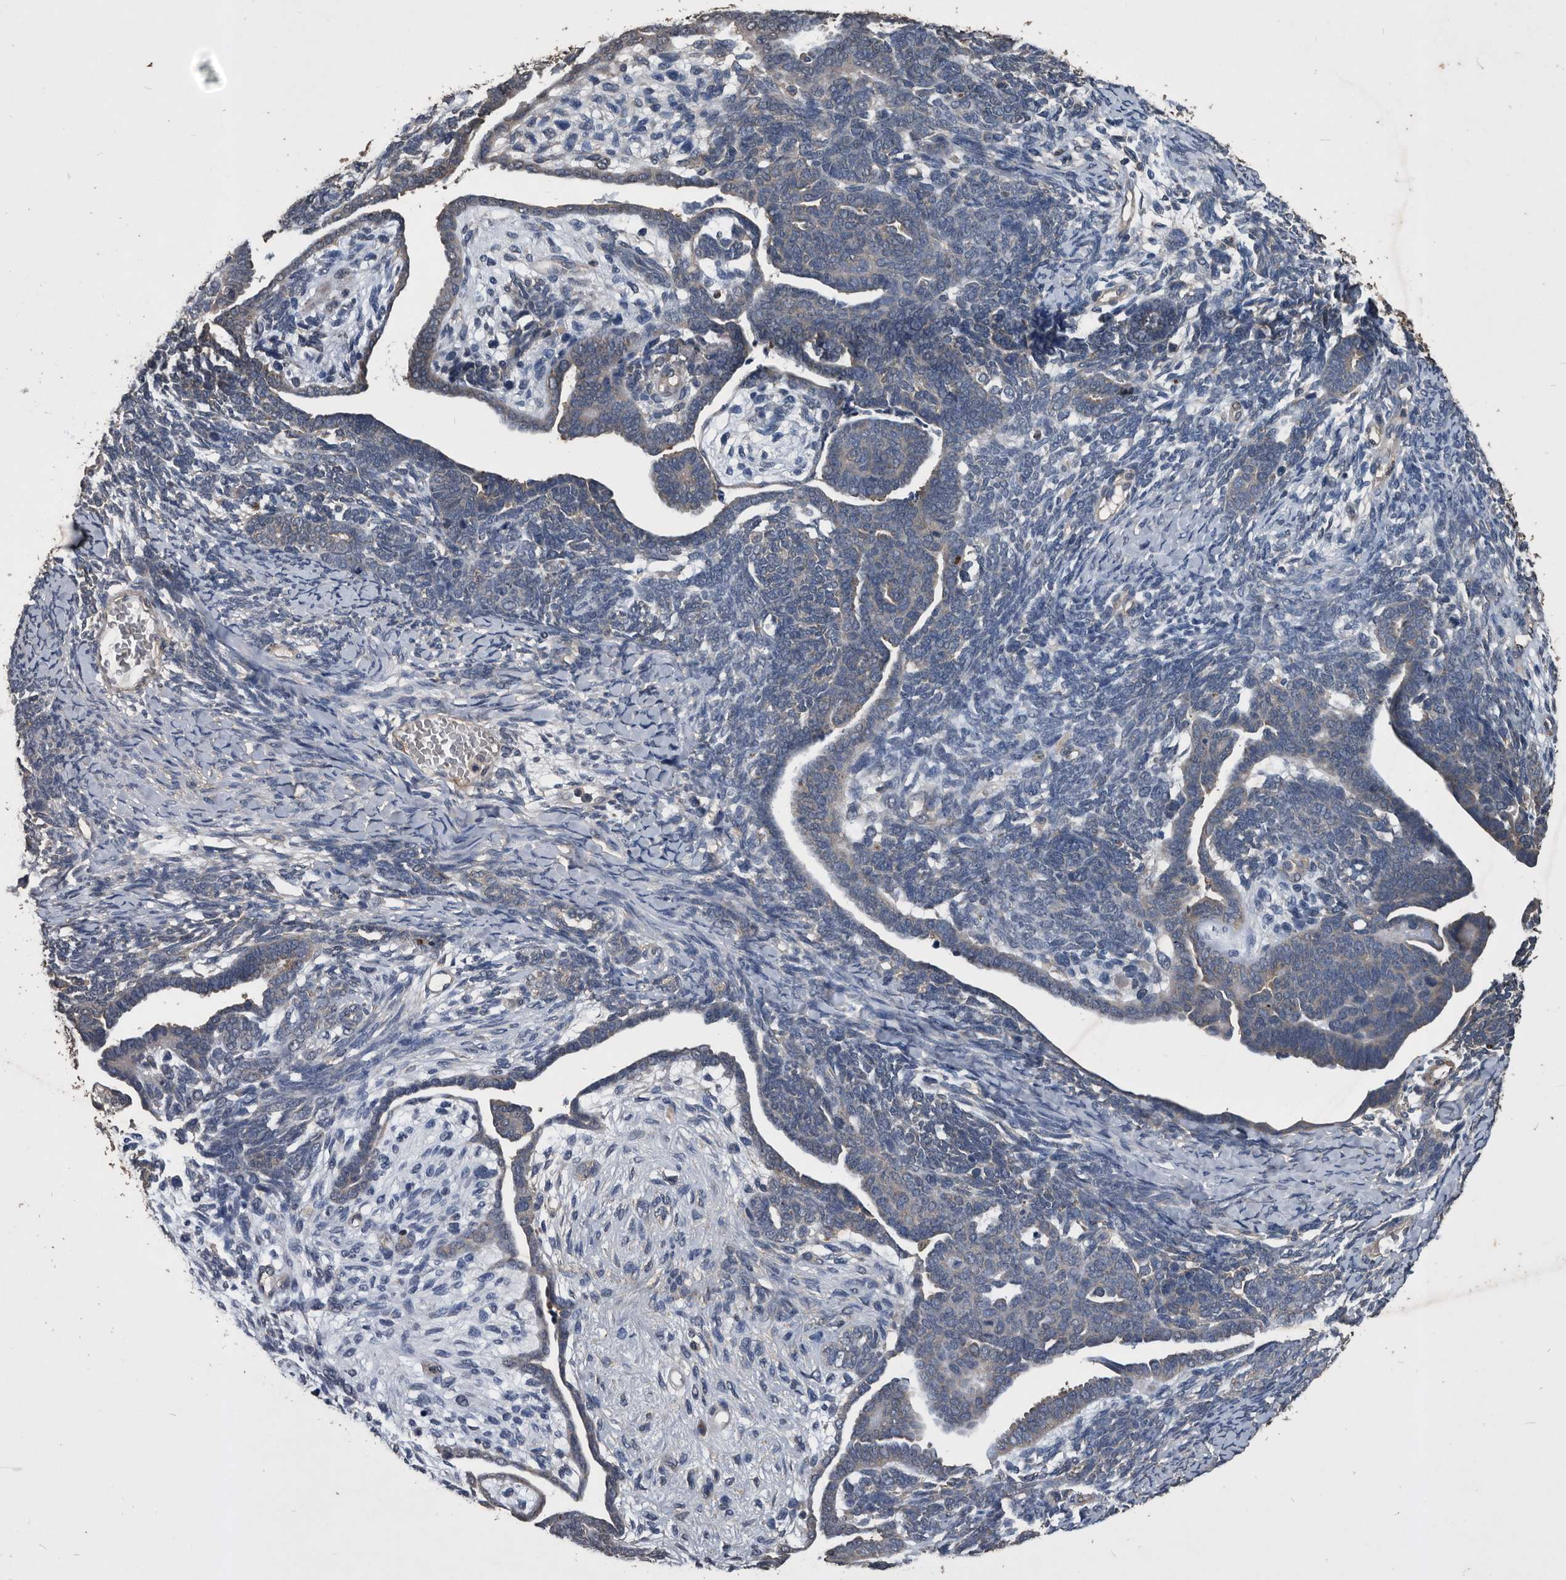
{"staining": {"intensity": "negative", "quantity": "none", "location": "none"}, "tissue": "endometrial cancer", "cell_type": "Tumor cells", "image_type": "cancer", "snomed": [{"axis": "morphology", "description": "Neoplasm, malignant, NOS"}, {"axis": "topography", "description": "Endometrium"}], "caption": "High magnification brightfield microscopy of endometrial cancer stained with DAB (3,3'-diaminobenzidine) (brown) and counterstained with hematoxylin (blue): tumor cells show no significant expression.", "gene": "NRBP1", "patient": {"sex": "female", "age": 74}}